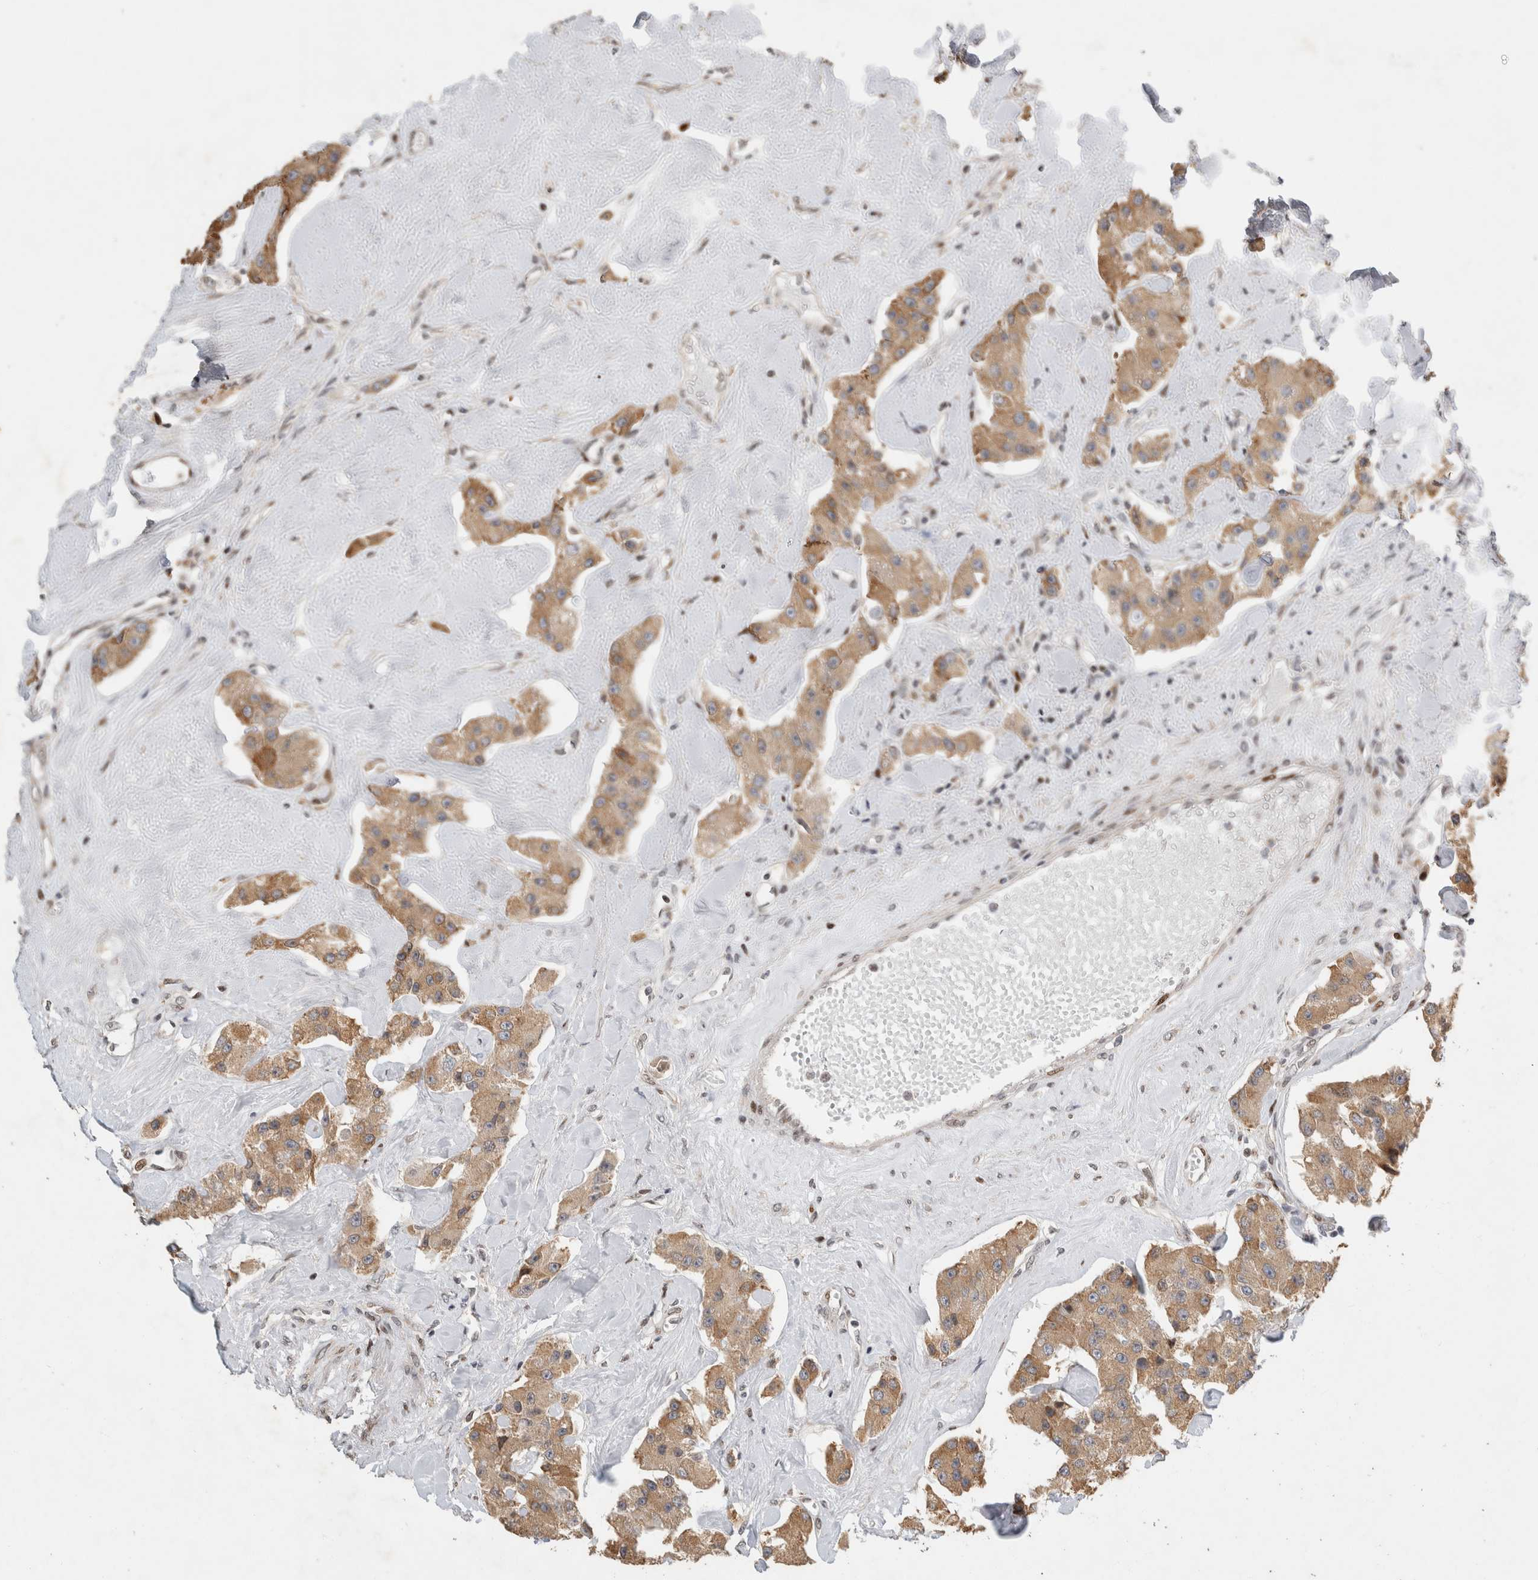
{"staining": {"intensity": "moderate", "quantity": ">75%", "location": "cytoplasmic/membranous"}, "tissue": "carcinoid", "cell_type": "Tumor cells", "image_type": "cancer", "snomed": [{"axis": "morphology", "description": "Carcinoid, malignant, NOS"}, {"axis": "topography", "description": "Pancreas"}], "caption": "The micrograph exhibits a brown stain indicating the presence of a protein in the cytoplasmic/membranous of tumor cells in carcinoid.", "gene": "C8orf58", "patient": {"sex": "male", "age": 41}}